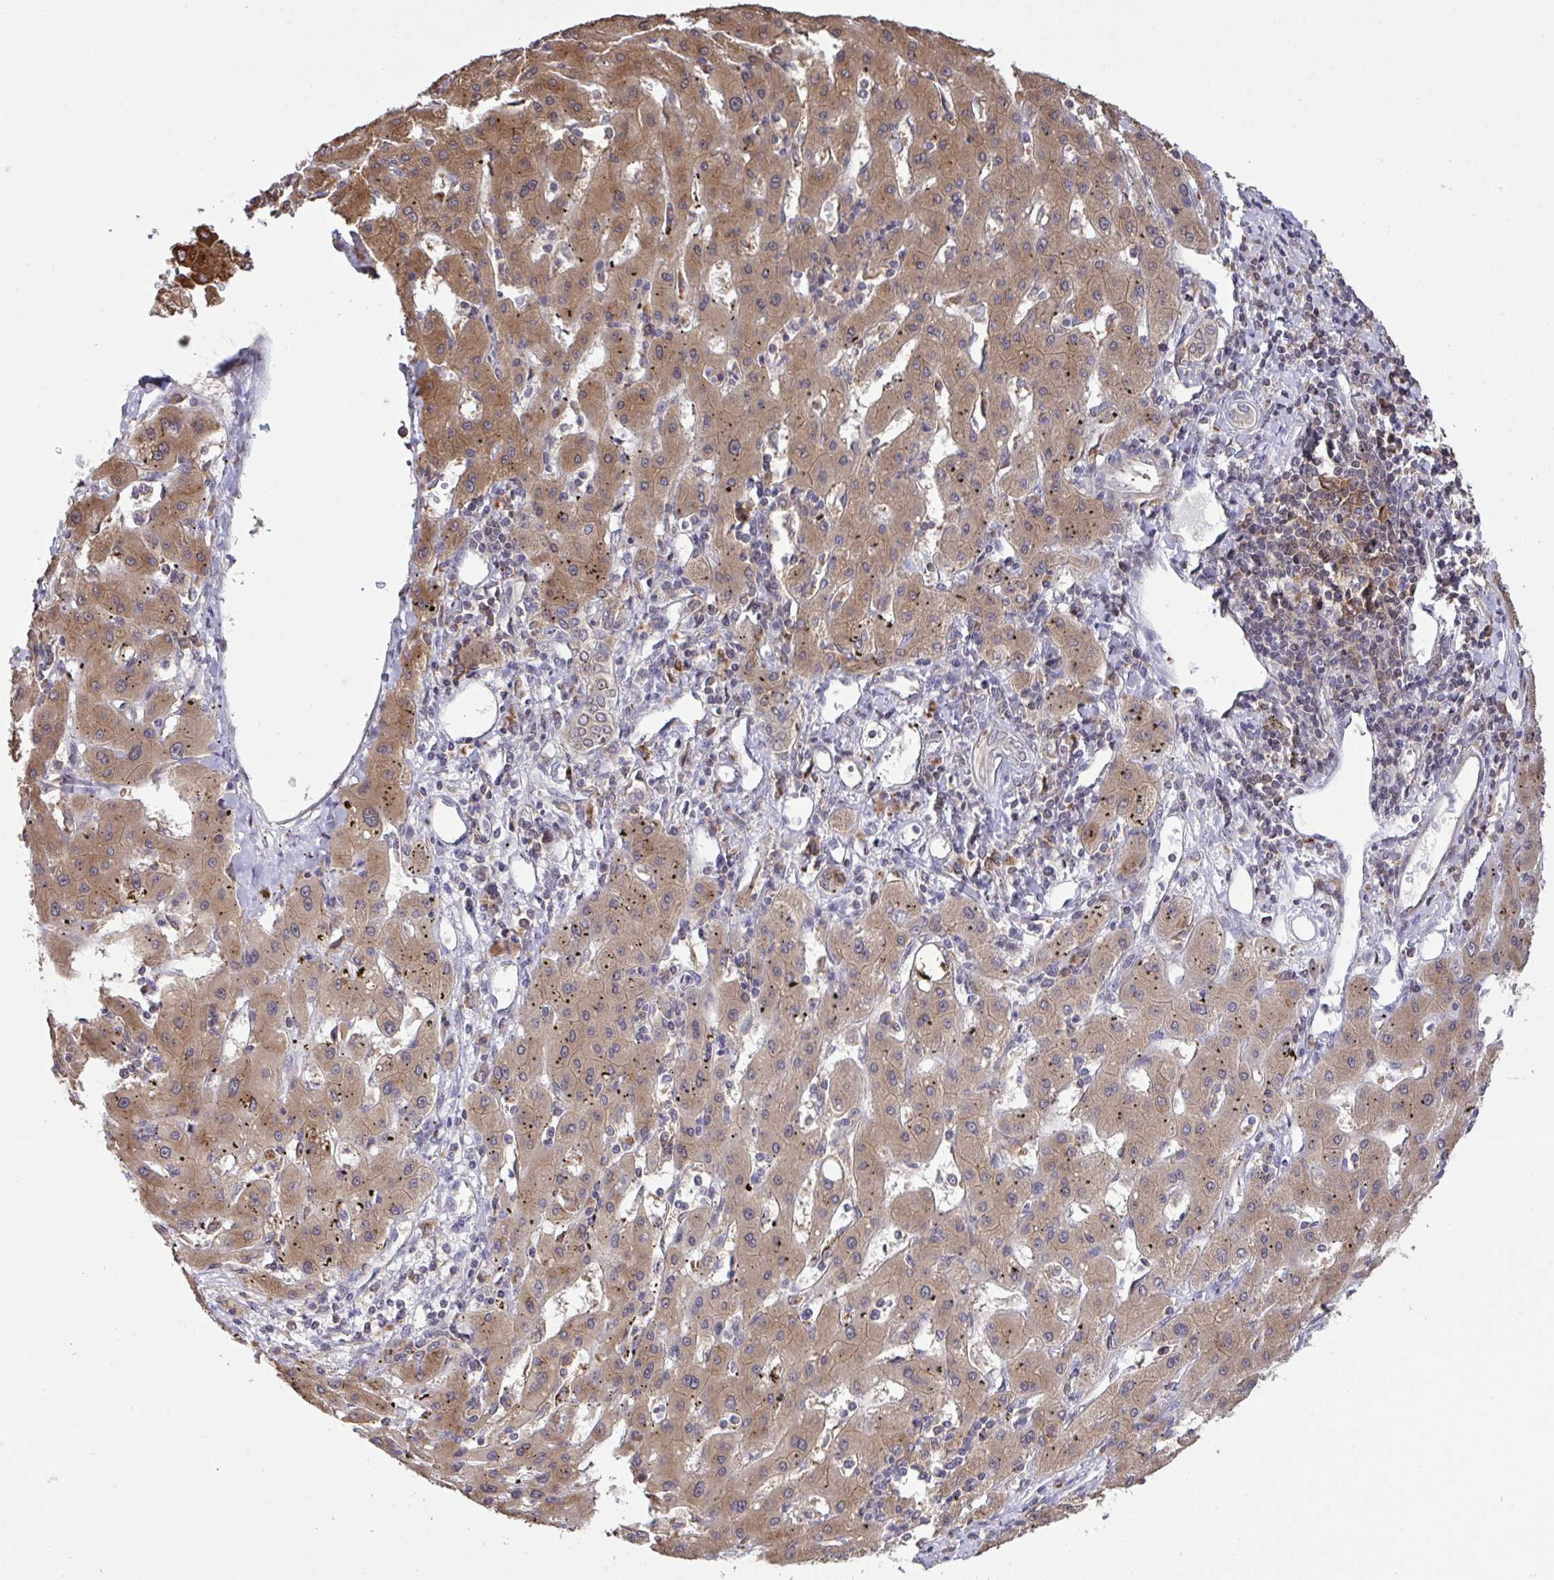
{"staining": {"intensity": "moderate", "quantity": ">75%", "location": "cytoplasmic/membranous"}, "tissue": "liver cancer", "cell_type": "Tumor cells", "image_type": "cancer", "snomed": [{"axis": "morphology", "description": "Carcinoma, Hepatocellular, NOS"}, {"axis": "topography", "description": "Liver"}], "caption": "A medium amount of moderate cytoplasmic/membranous staining is appreciated in about >75% of tumor cells in hepatocellular carcinoma (liver) tissue.", "gene": "C12orf57", "patient": {"sex": "male", "age": 72}}